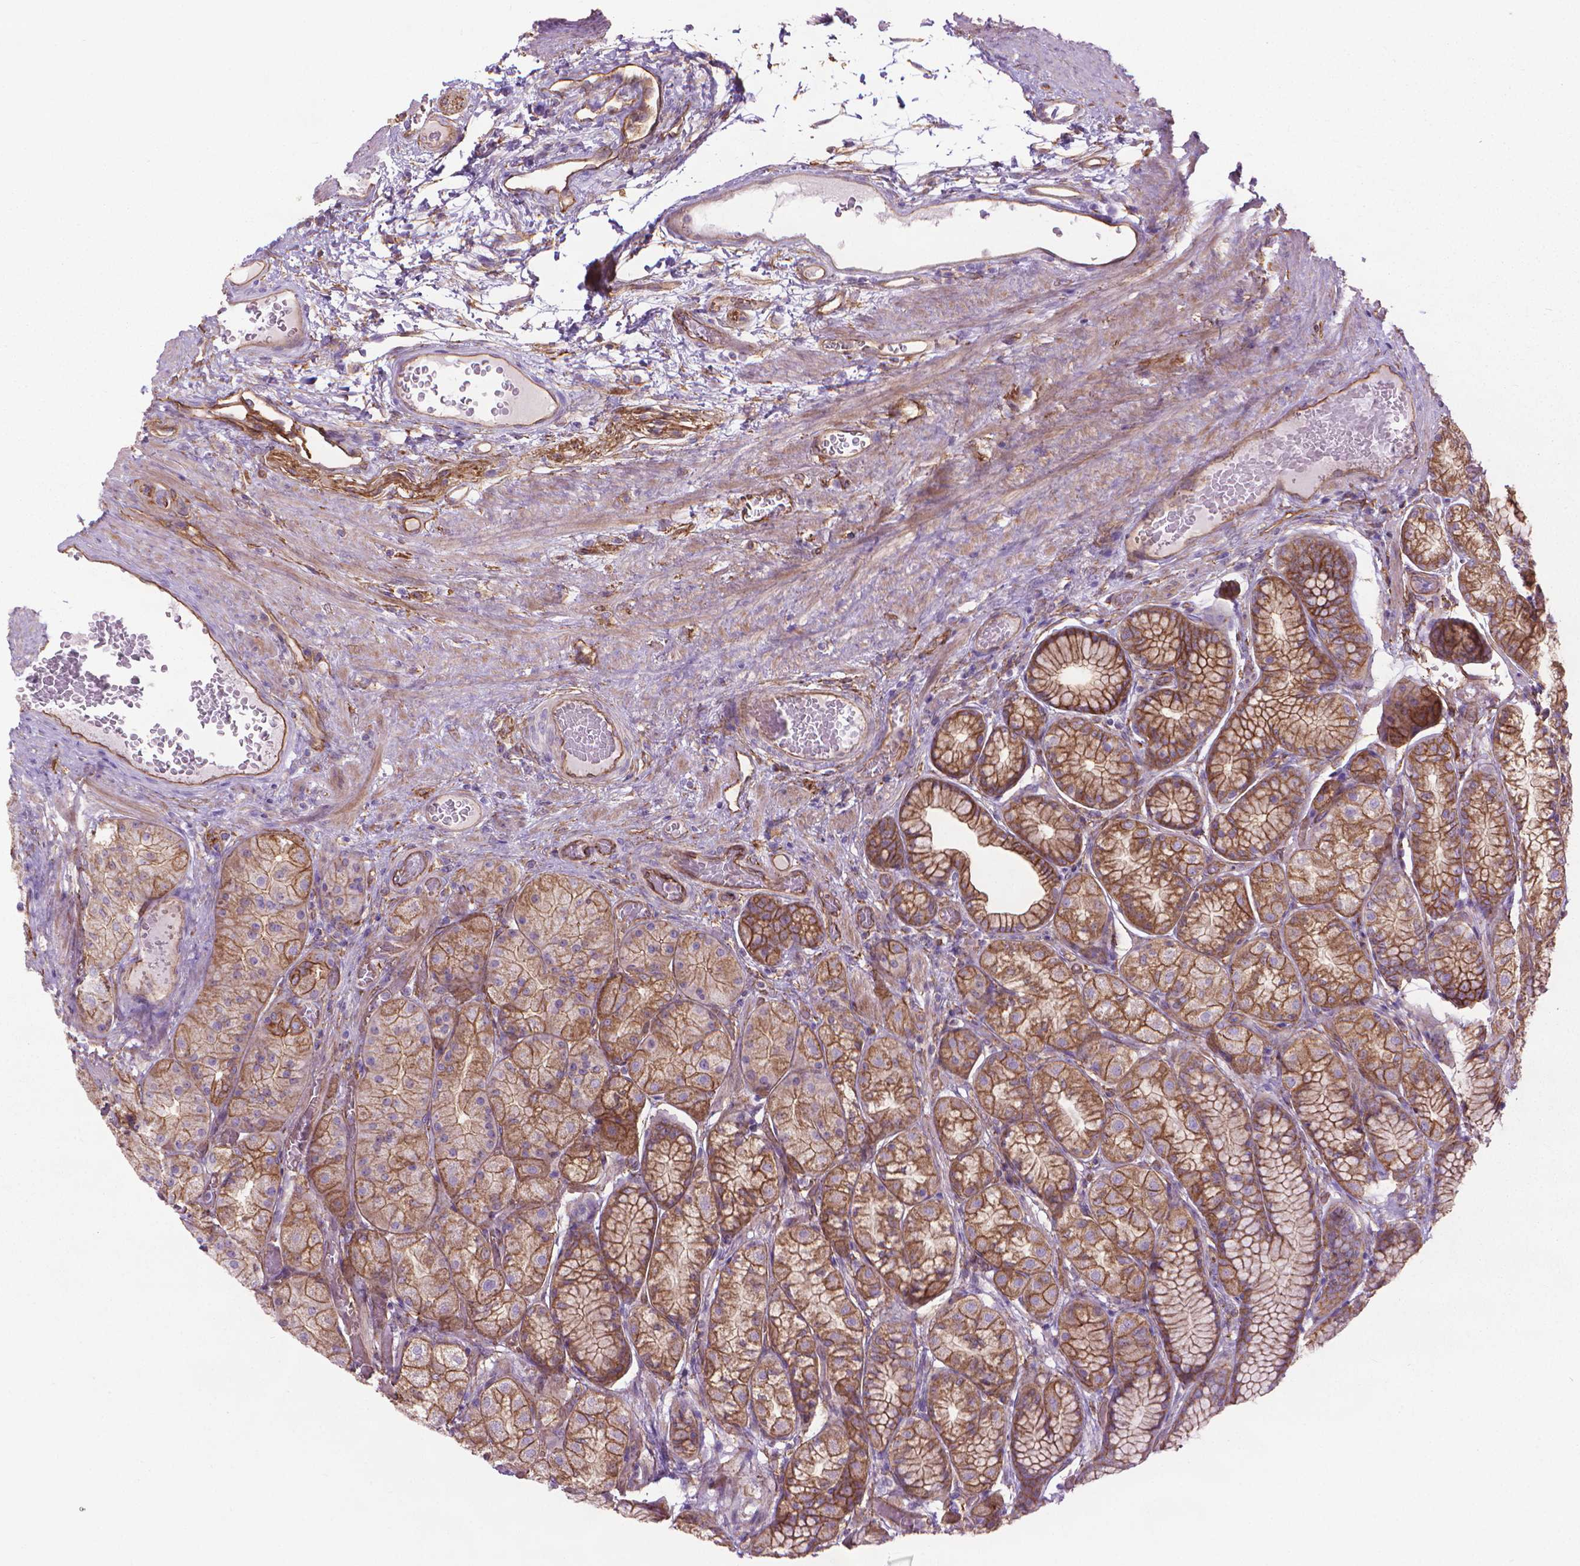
{"staining": {"intensity": "moderate", "quantity": ">75%", "location": "cytoplasmic/membranous"}, "tissue": "stomach", "cell_type": "Glandular cells", "image_type": "normal", "snomed": [{"axis": "morphology", "description": "Normal tissue, NOS"}, {"axis": "morphology", "description": "Adenocarcinoma, NOS"}, {"axis": "morphology", "description": "Adenocarcinoma, High grade"}, {"axis": "topography", "description": "Stomach, upper"}, {"axis": "topography", "description": "Stomach"}], "caption": "This is a histology image of immunohistochemistry staining of unremarkable stomach, which shows moderate positivity in the cytoplasmic/membranous of glandular cells.", "gene": "TENT5A", "patient": {"sex": "female", "age": 65}}